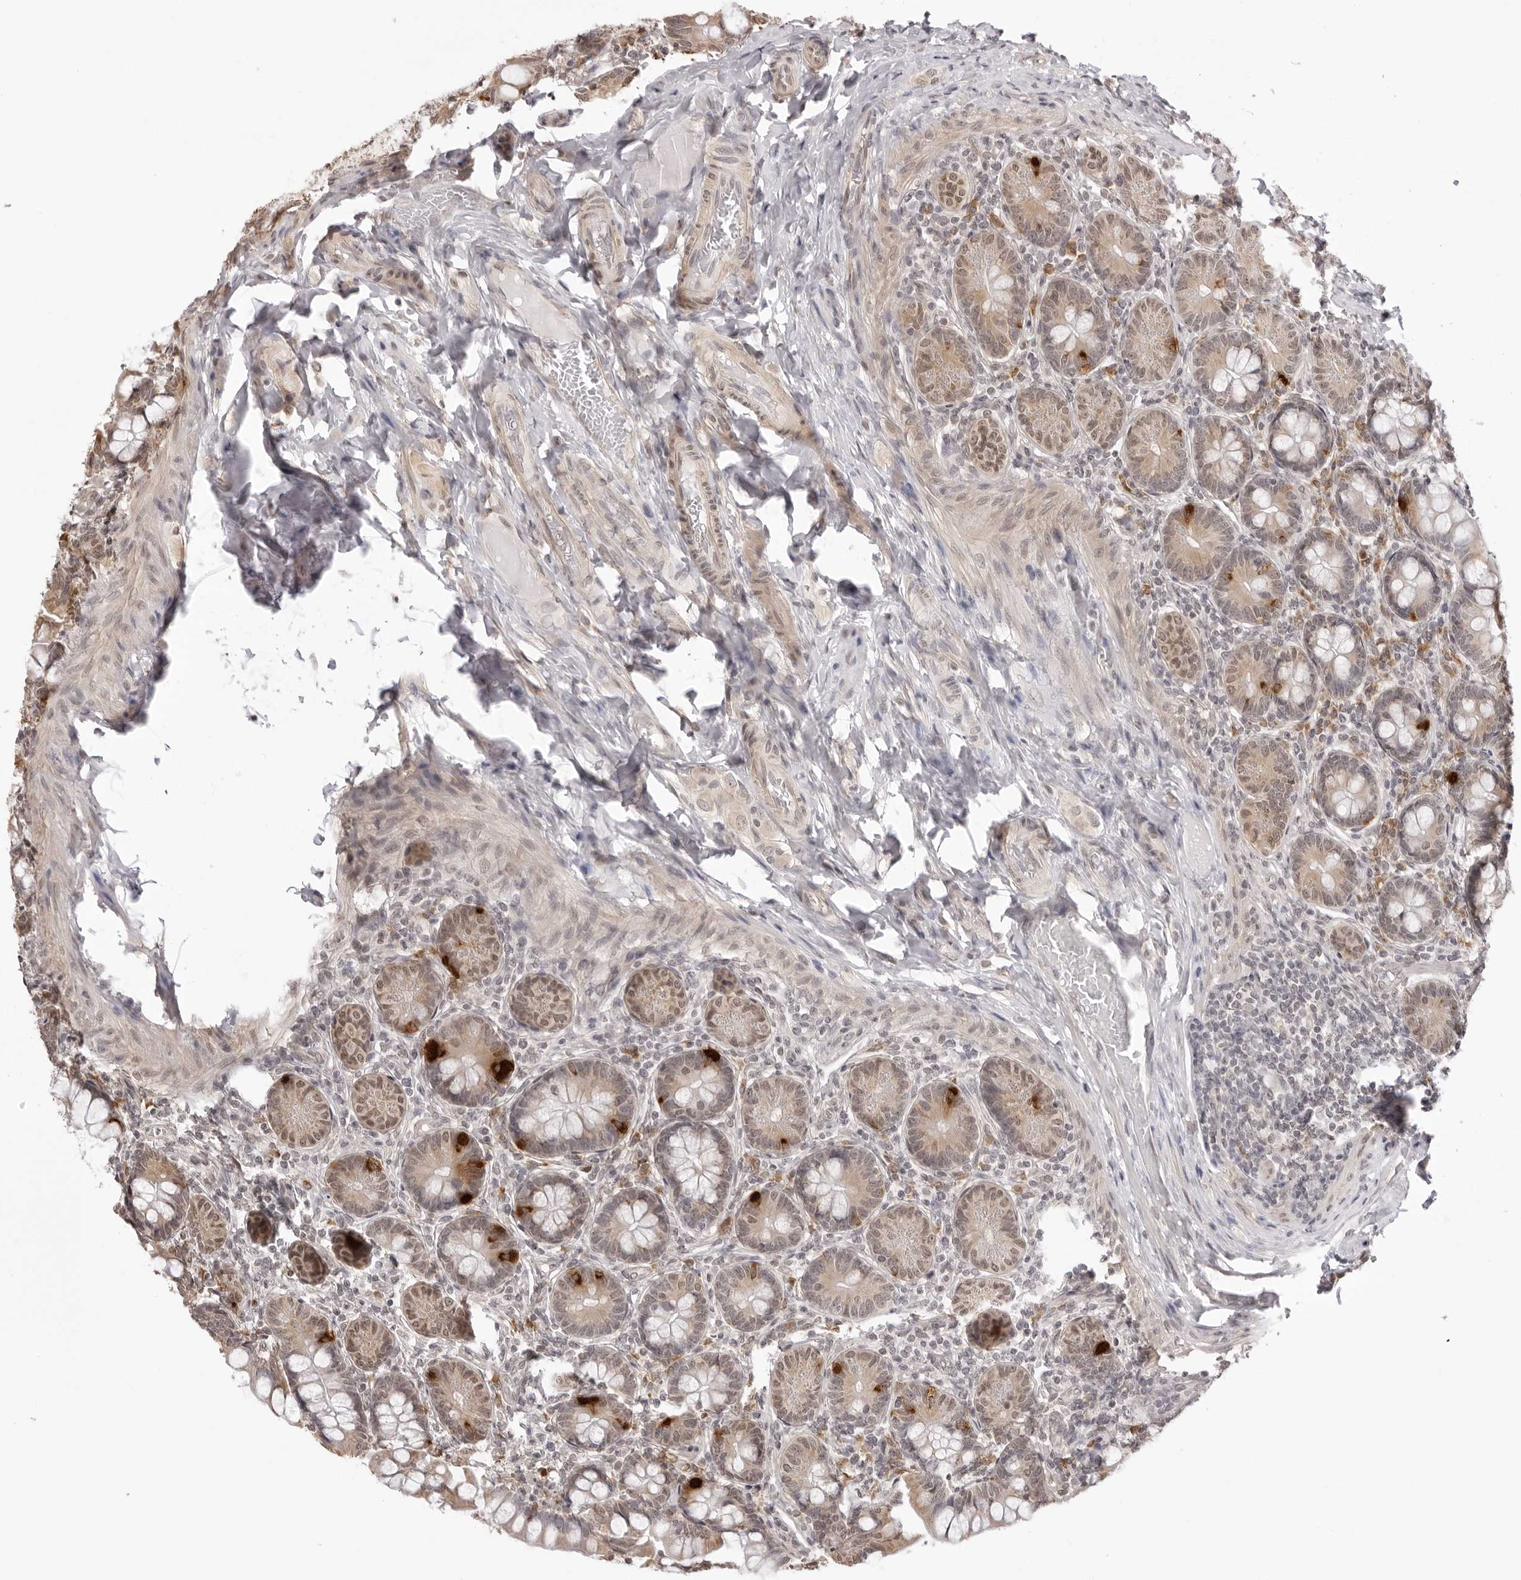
{"staining": {"intensity": "weak", "quantity": ">75%", "location": "cytoplasmic/membranous"}, "tissue": "small intestine", "cell_type": "Glandular cells", "image_type": "normal", "snomed": [{"axis": "morphology", "description": "Normal tissue, NOS"}, {"axis": "topography", "description": "Small intestine"}], "caption": "Protein positivity by immunohistochemistry (IHC) reveals weak cytoplasmic/membranous staining in approximately >75% of glandular cells in benign small intestine.", "gene": "ZC3H11A", "patient": {"sex": "male", "age": 7}}